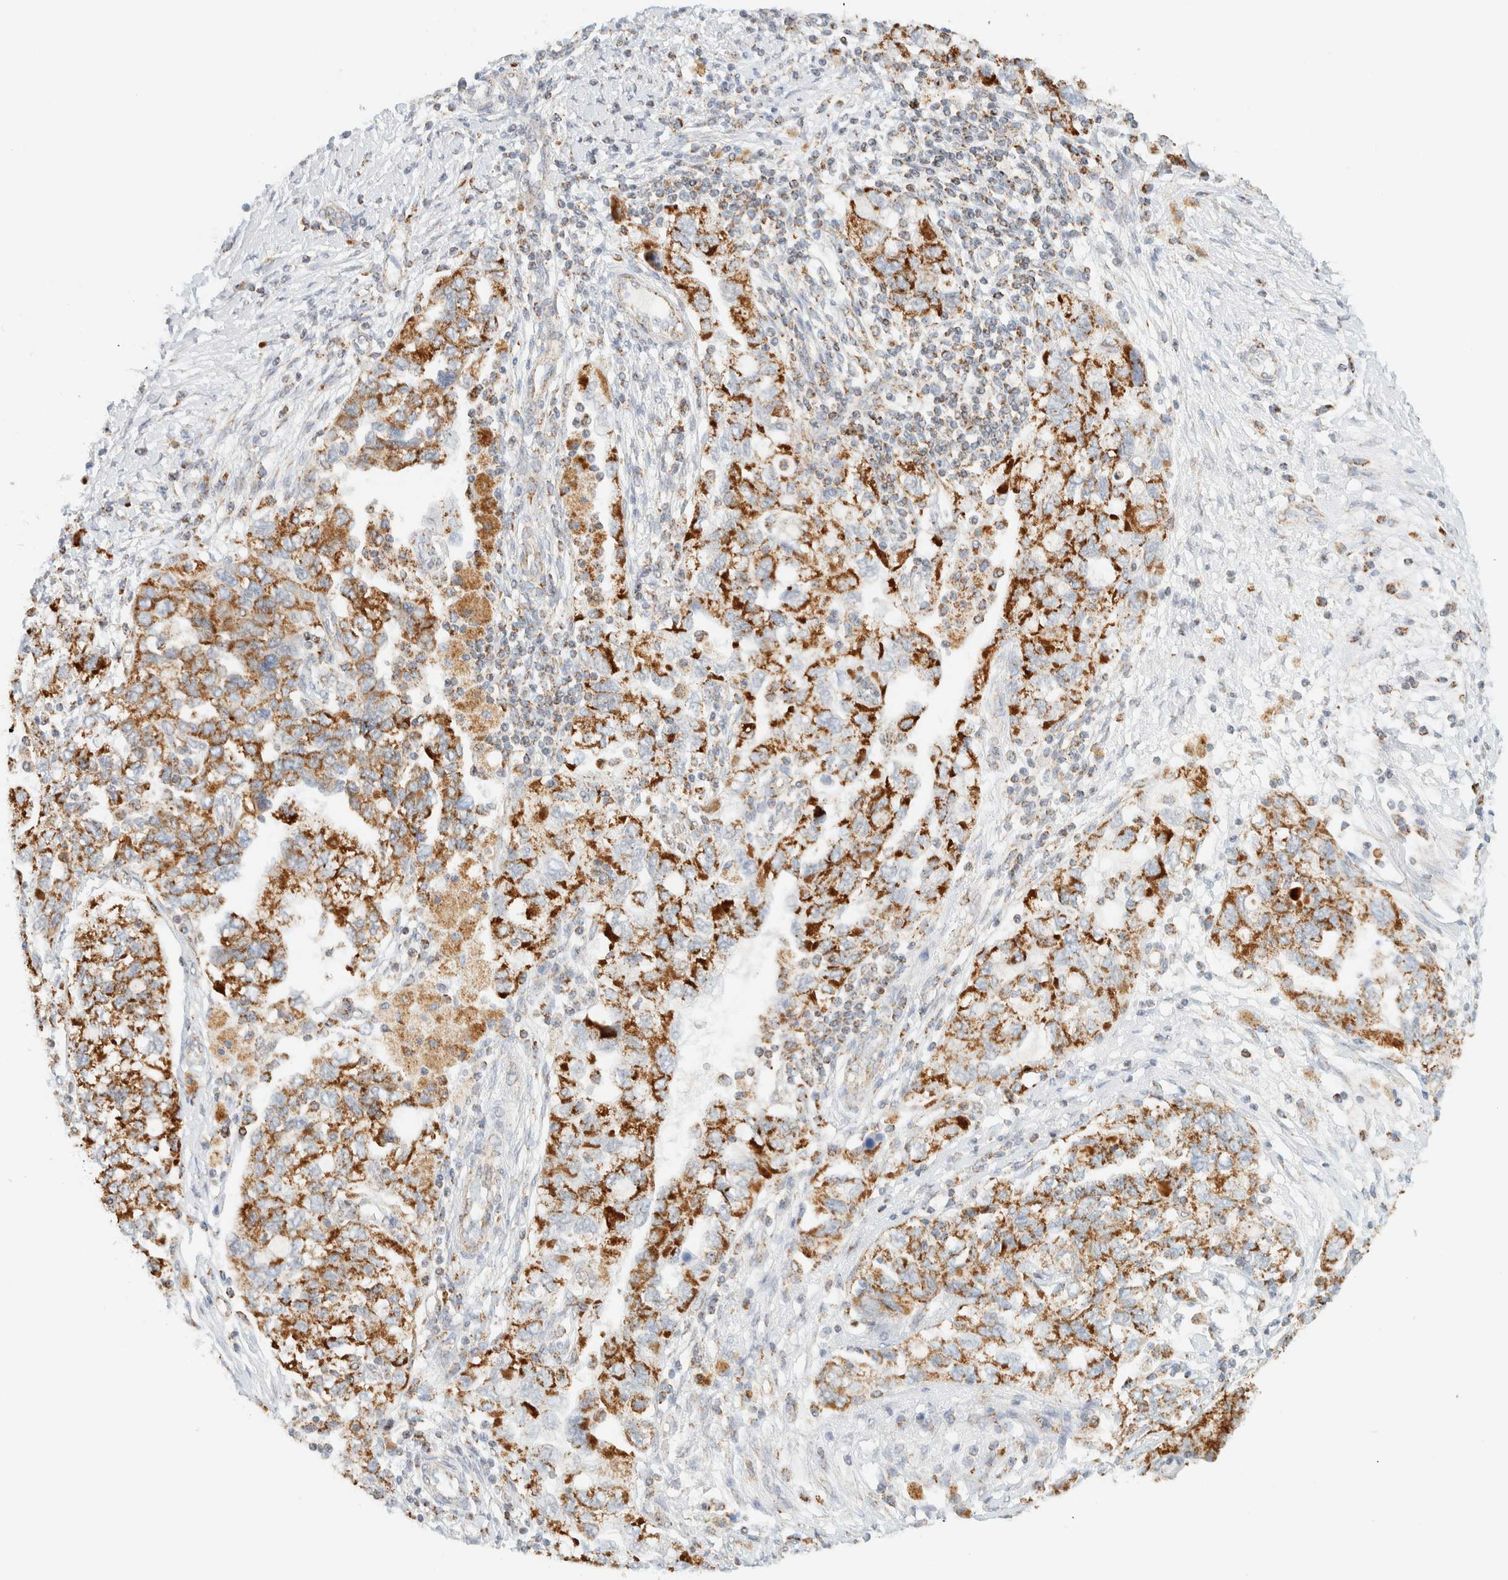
{"staining": {"intensity": "moderate", "quantity": ">75%", "location": "cytoplasmic/membranous"}, "tissue": "ovarian cancer", "cell_type": "Tumor cells", "image_type": "cancer", "snomed": [{"axis": "morphology", "description": "Carcinoma, NOS"}, {"axis": "morphology", "description": "Cystadenocarcinoma, serous, NOS"}, {"axis": "topography", "description": "Ovary"}], "caption": "Ovarian cancer (serous cystadenocarcinoma) stained for a protein exhibits moderate cytoplasmic/membranous positivity in tumor cells. The staining is performed using DAB (3,3'-diaminobenzidine) brown chromogen to label protein expression. The nuclei are counter-stained blue using hematoxylin.", "gene": "KIFAP3", "patient": {"sex": "female", "age": 69}}